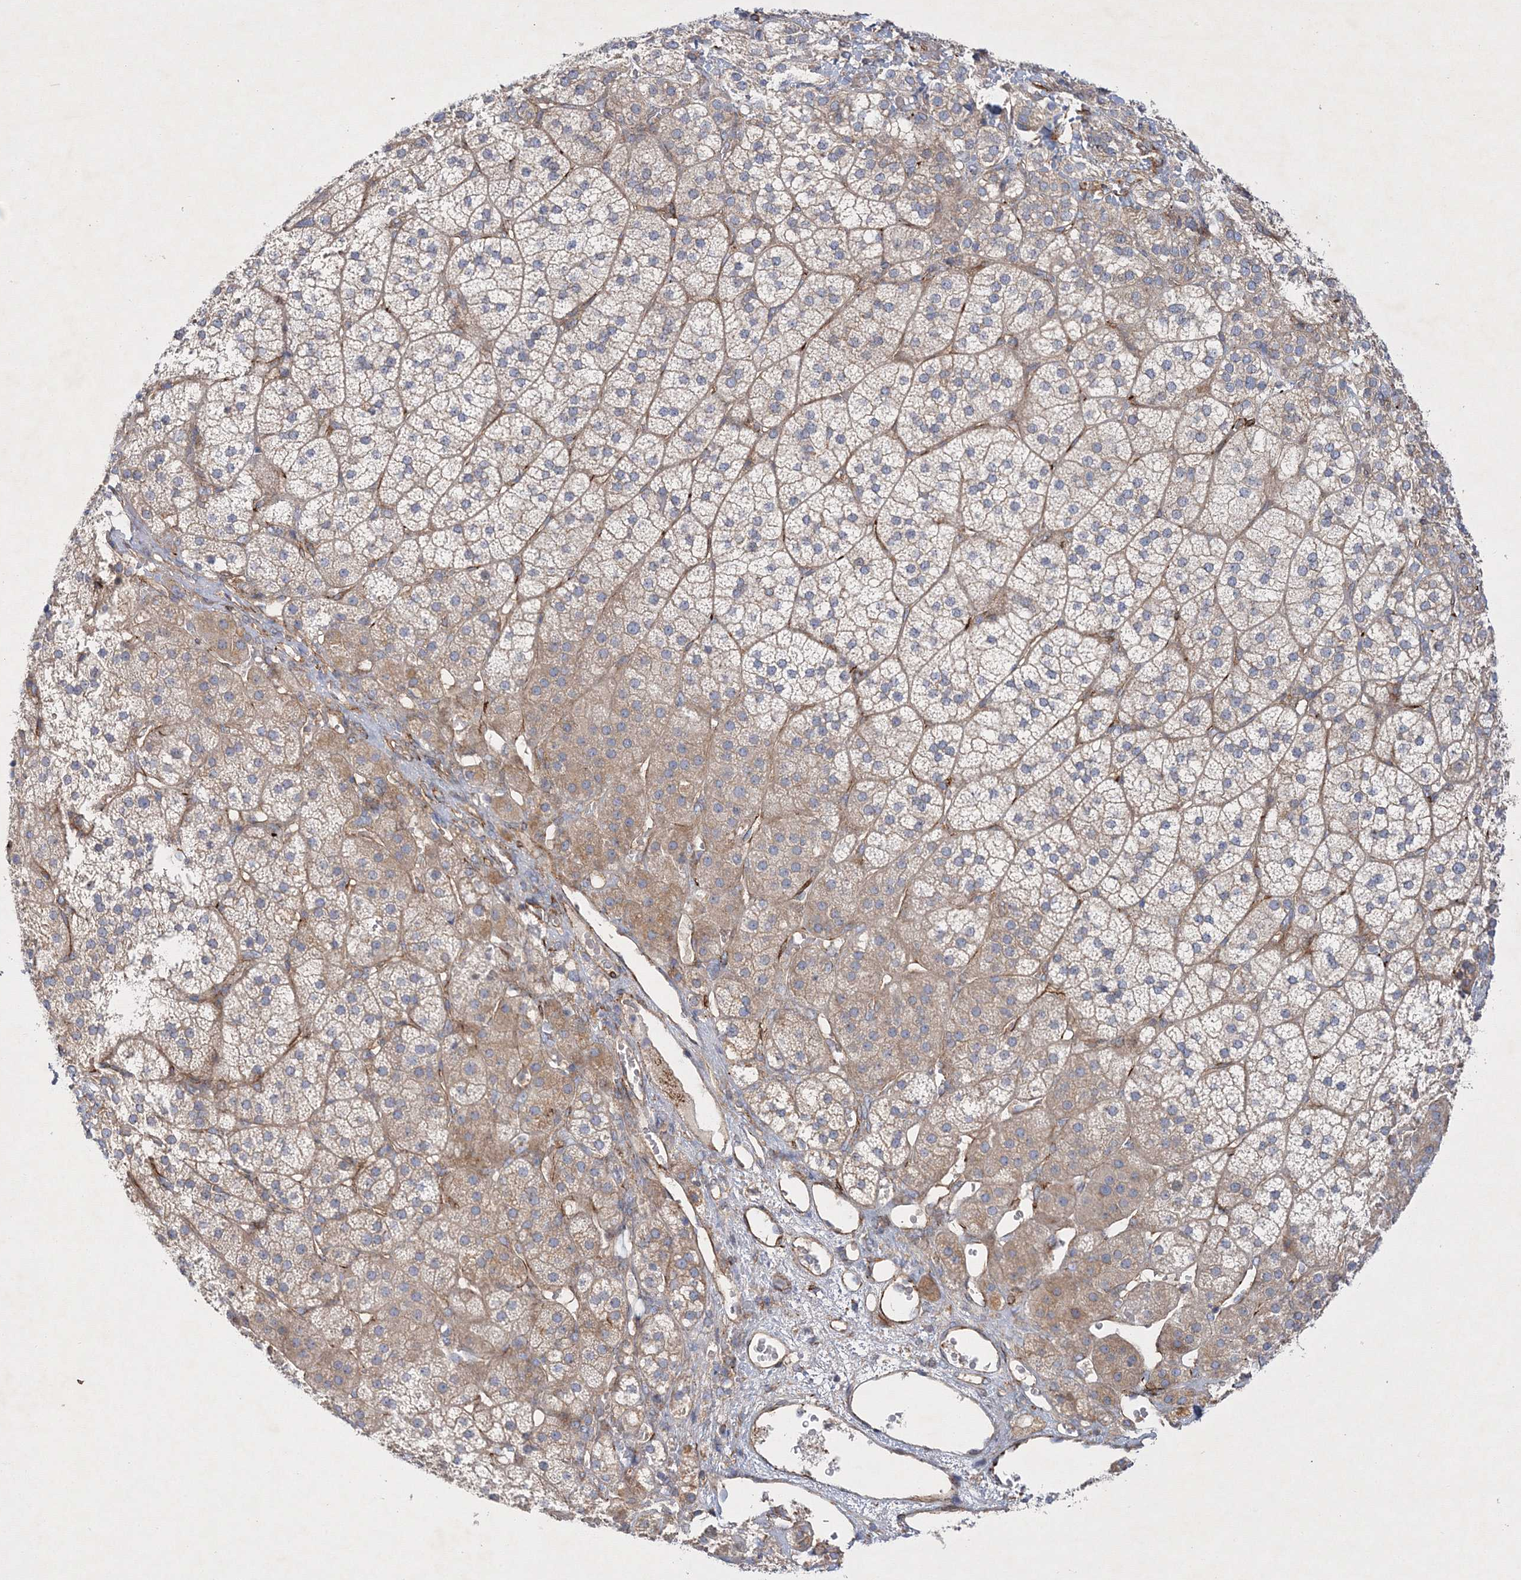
{"staining": {"intensity": "moderate", "quantity": "25%-75%", "location": "cytoplasmic/membranous"}, "tissue": "adrenal gland", "cell_type": "Glandular cells", "image_type": "normal", "snomed": [{"axis": "morphology", "description": "Normal tissue, NOS"}, {"axis": "topography", "description": "Adrenal gland"}], "caption": "Adrenal gland stained for a protein (brown) demonstrates moderate cytoplasmic/membranous positive positivity in approximately 25%-75% of glandular cells.", "gene": "ZFYVE16", "patient": {"sex": "female", "age": 44}}